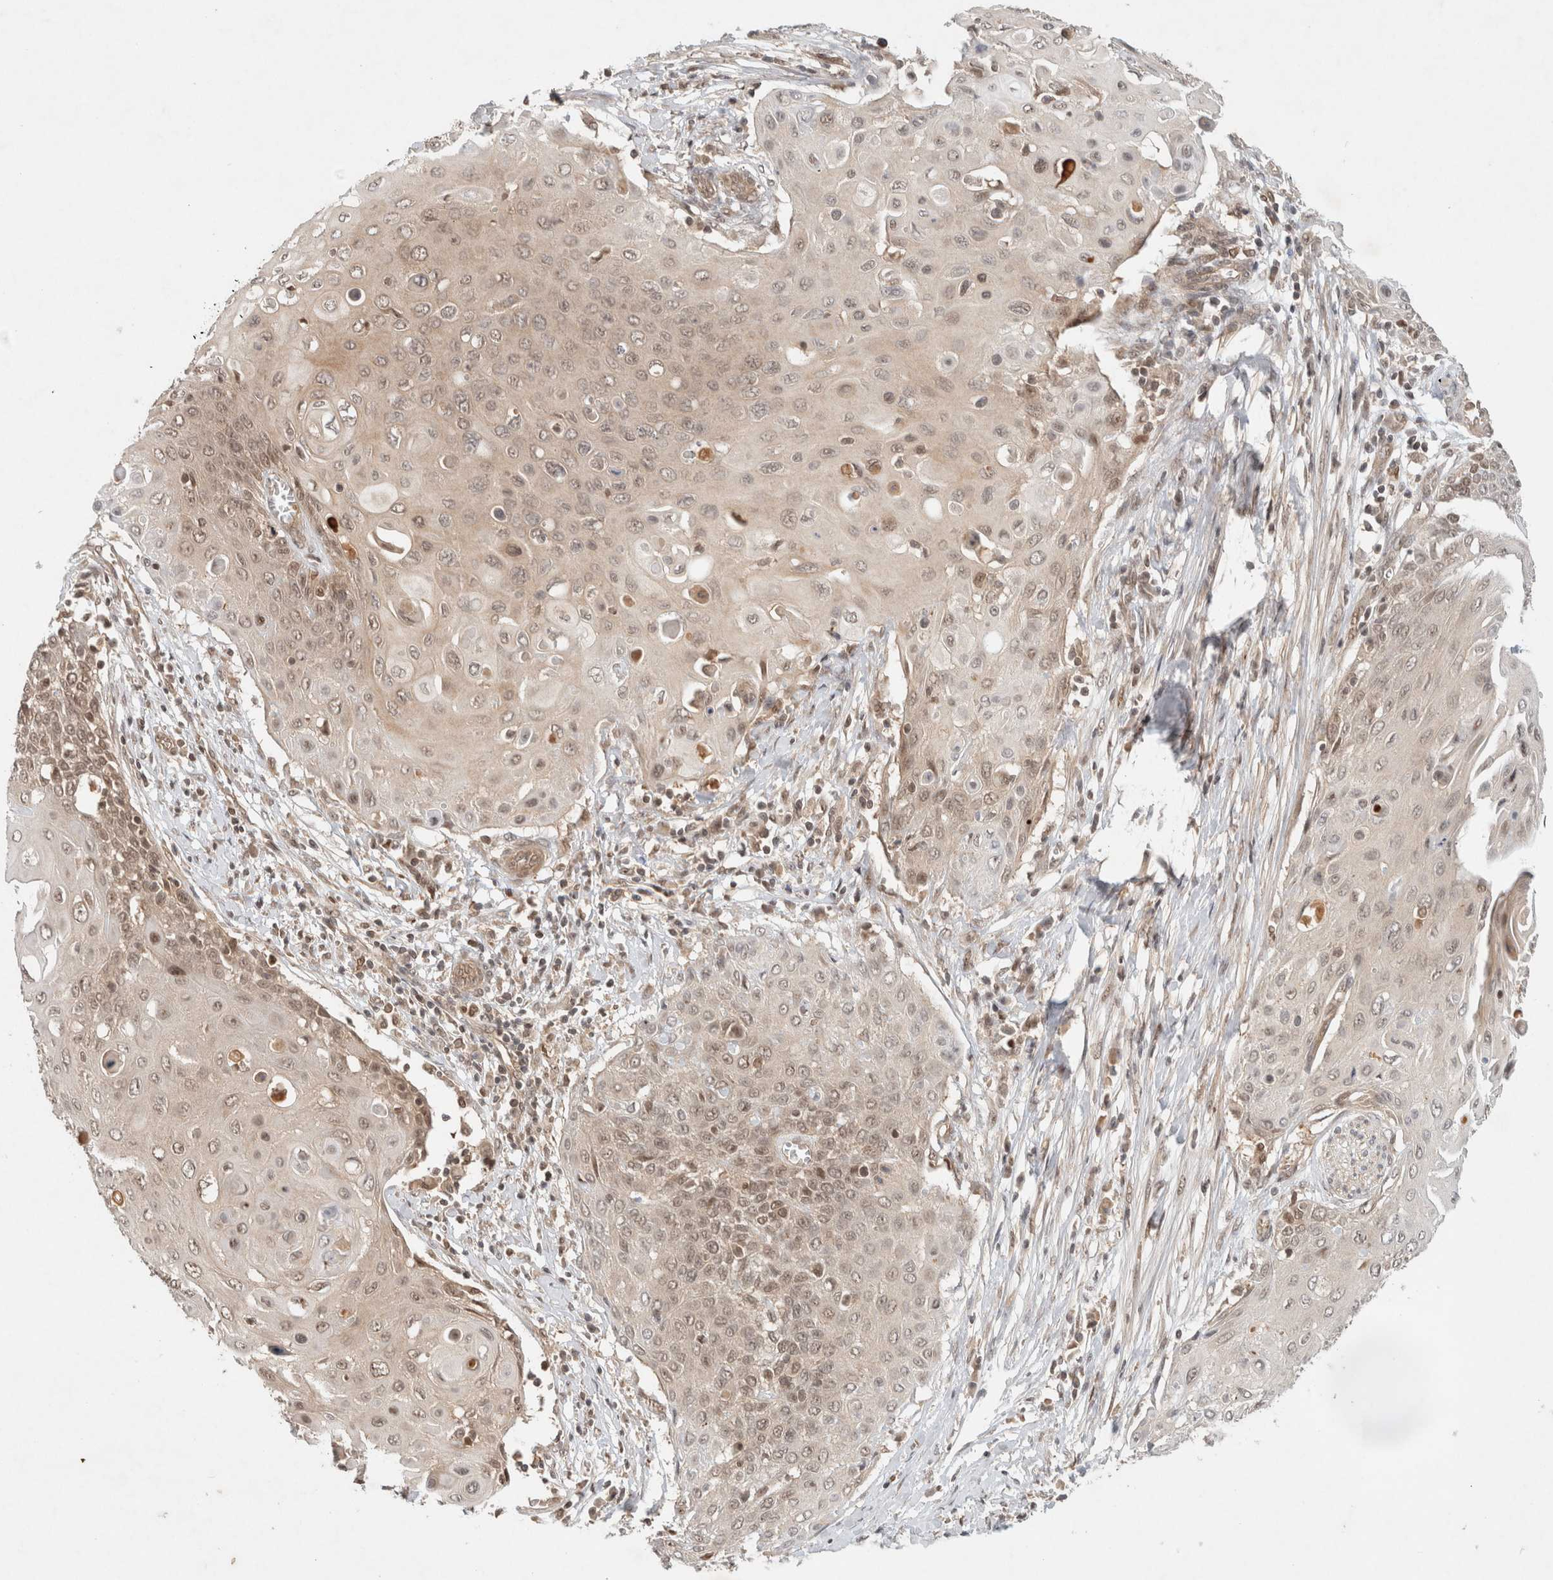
{"staining": {"intensity": "weak", "quantity": ">75%", "location": "cytoplasmic/membranous,nuclear"}, "tissue": "cervical cancer", "cell_type": "Tumor cells", "image_type": "cancer", "snomed": [{"axis": "morphology", "description": "Squamous cell carcinoma, NOS"}, {"axis": "topography", "description": "Cervix"}], "caption": "Weak cytoplasmic/membranous and nuclear expression is appreciated in approximately >75% of tumor cells in cervical cancer.", "gene": "CAAP1", "patient": {"sex": "female", "age": 39}}